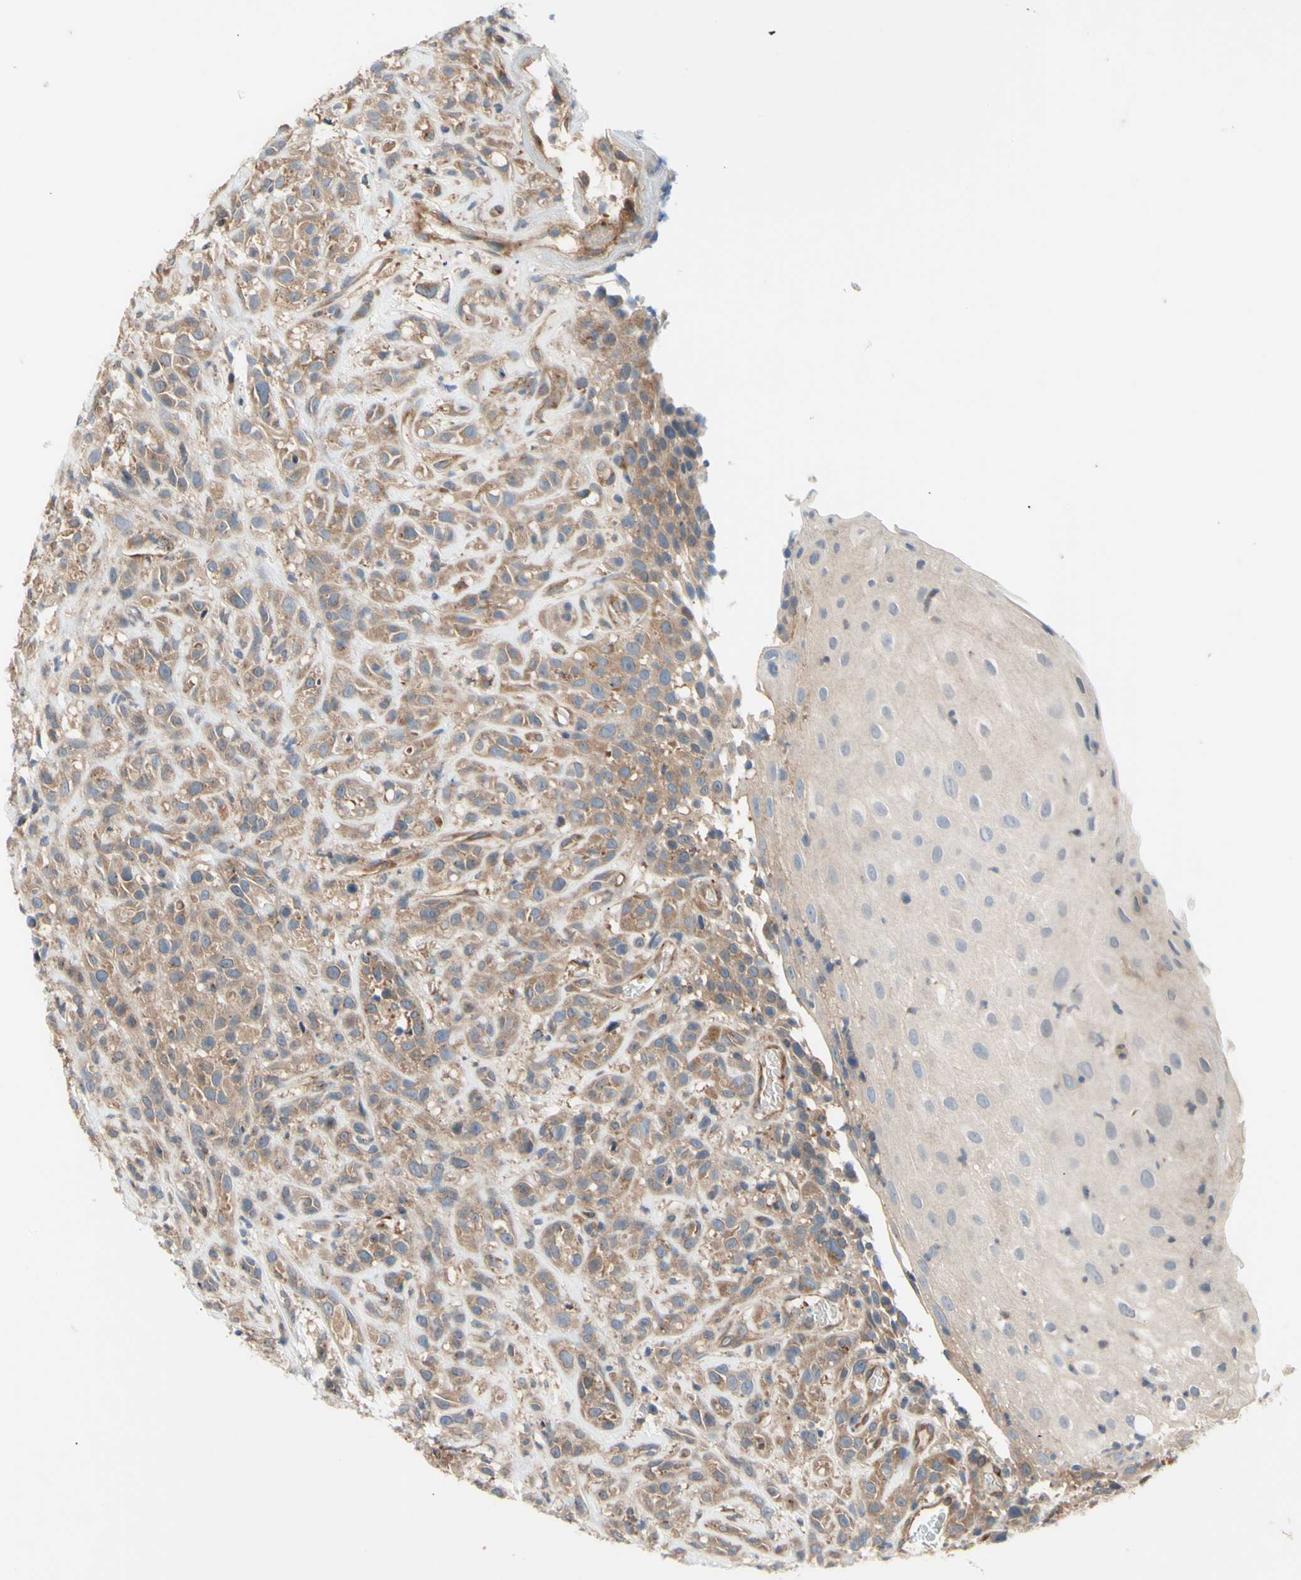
{"staining": {"intensity": "moderate", "quantity": ">75%", "location": "cytoplasmic/membranous"}, "tissue": "head and neck cancer", "cell_type": "Tumor cells", "image_type": "cancer", "snomed": [{"axis": "morphology", "description": "Normal tissue, NOS"}, {"axis": "morphology", "description": "Squamous cell carcinoma, NOS"}, {"axis": "topography", "description": "Cartilage tissue"}, {"axis": "topography", "description": "Head-Neck"}], "caption": "About >75% of tumor cells in human head and neck squamous cell carcinoma exhibit moderate cytoplasmic/membranous protein staining as visualized by brown immunohistochemical staining.", "gene": "DYNLRB1", "patient": {"sex": "male", "age": 62}}